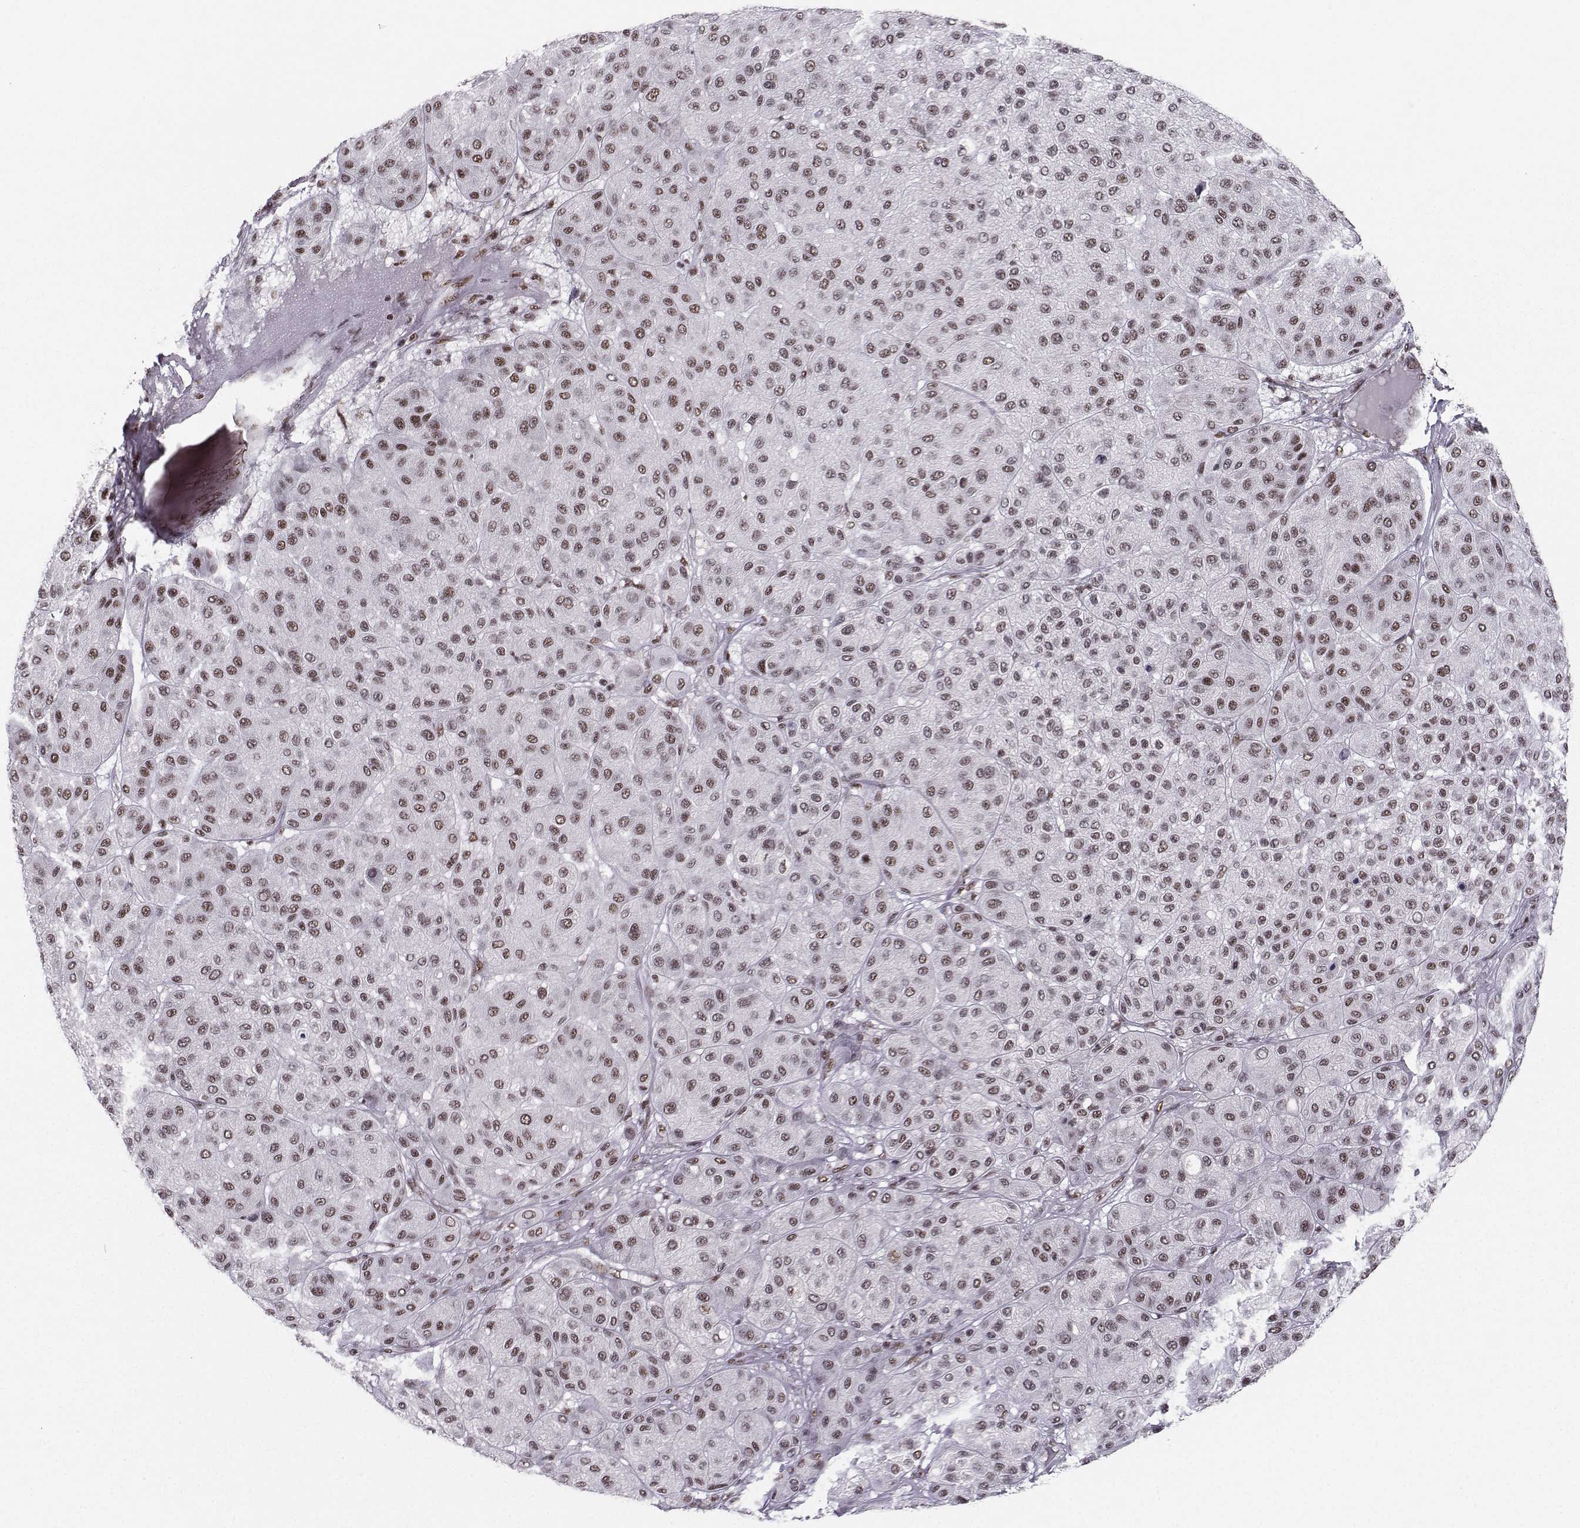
{"staining": {"intensity": "weak", "quantity": "<25%", "location": "nuclear"}, "tissue": "melanoma", "cell_type": "Tumor cells", "image_type": "cancer", "snomed": [{"axis": "morphology", "description": "Malignant melanoma, Metastatic site"}, {"axis": "topography", "description": "Smooth muscle"}], "caption": "A histopathology image of human malignant melanoma (metastatic site) is negative for staining in tumor cells. (Stains: DAB (3,3'-diaminobenzidine) IHC with hematoxylin counter stain, Microscopy: brightfield microscopy at high magnification).", "gene": "SNRPB2", "patient": {"sex": "male", "age": 41}}